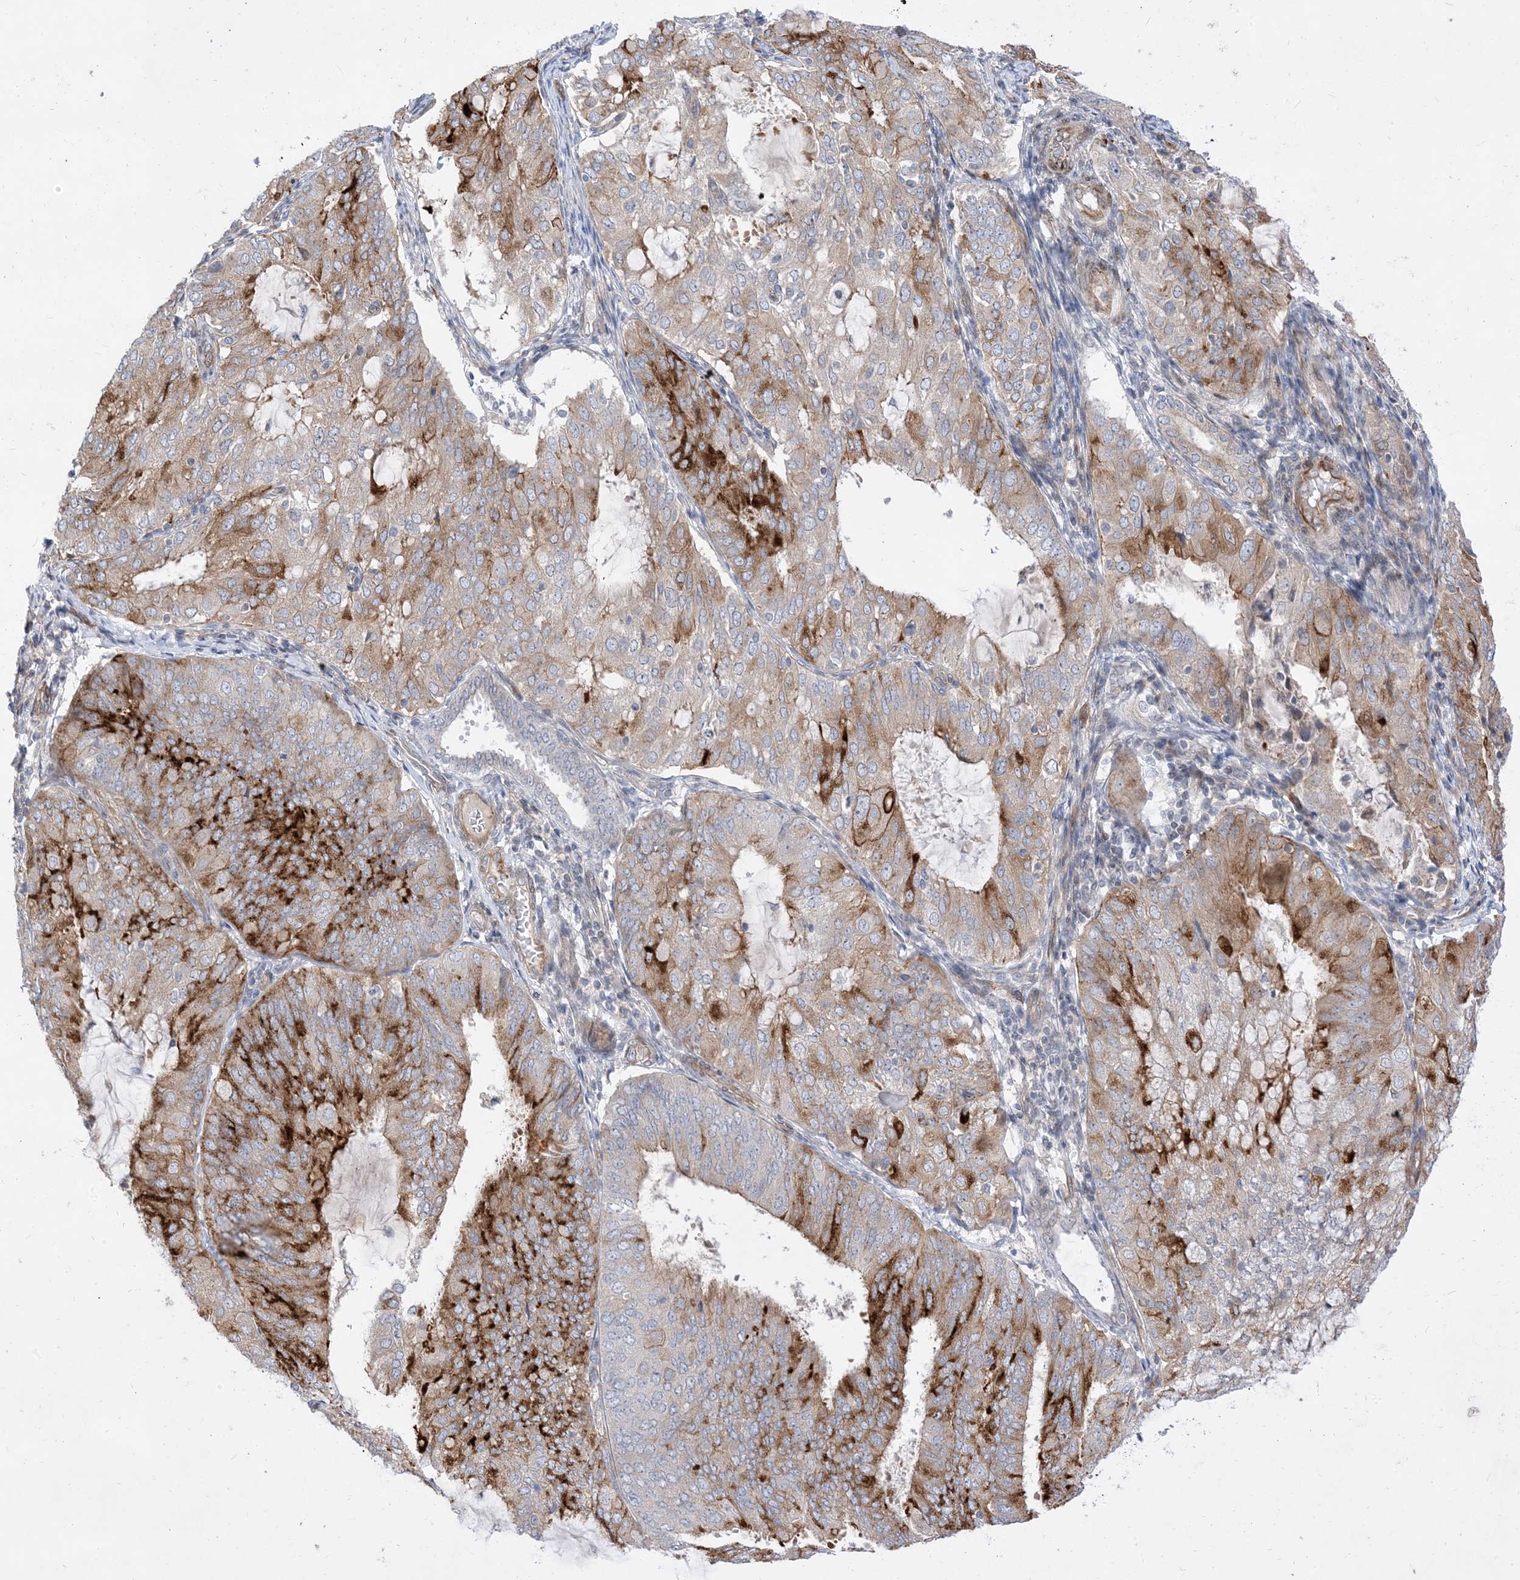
{"staining": {"intensity": "strong", "quantity": "25%-75%", "location": "cytoplasmic/membranous"}, "tissue": "endometrial cancer", "cell_type": "Tumor cells", "image_type": "cancer", "snomed": [{"axis": "morphology", "description": "Adenocarcinoma, NOS"}, {"axis": "topography", "description": "Endometrium"}], "caption": "This histopathology image exhibits endometrial cancer stained with immunohistochemistry to label a protein in brown. The cytoplasmic/membranous of tumor cells show strong positivity for the protein. Nuclei are counter-stained blue.", "gene": "TYSND1", "patient": {"sex": "female", "age": 81}}